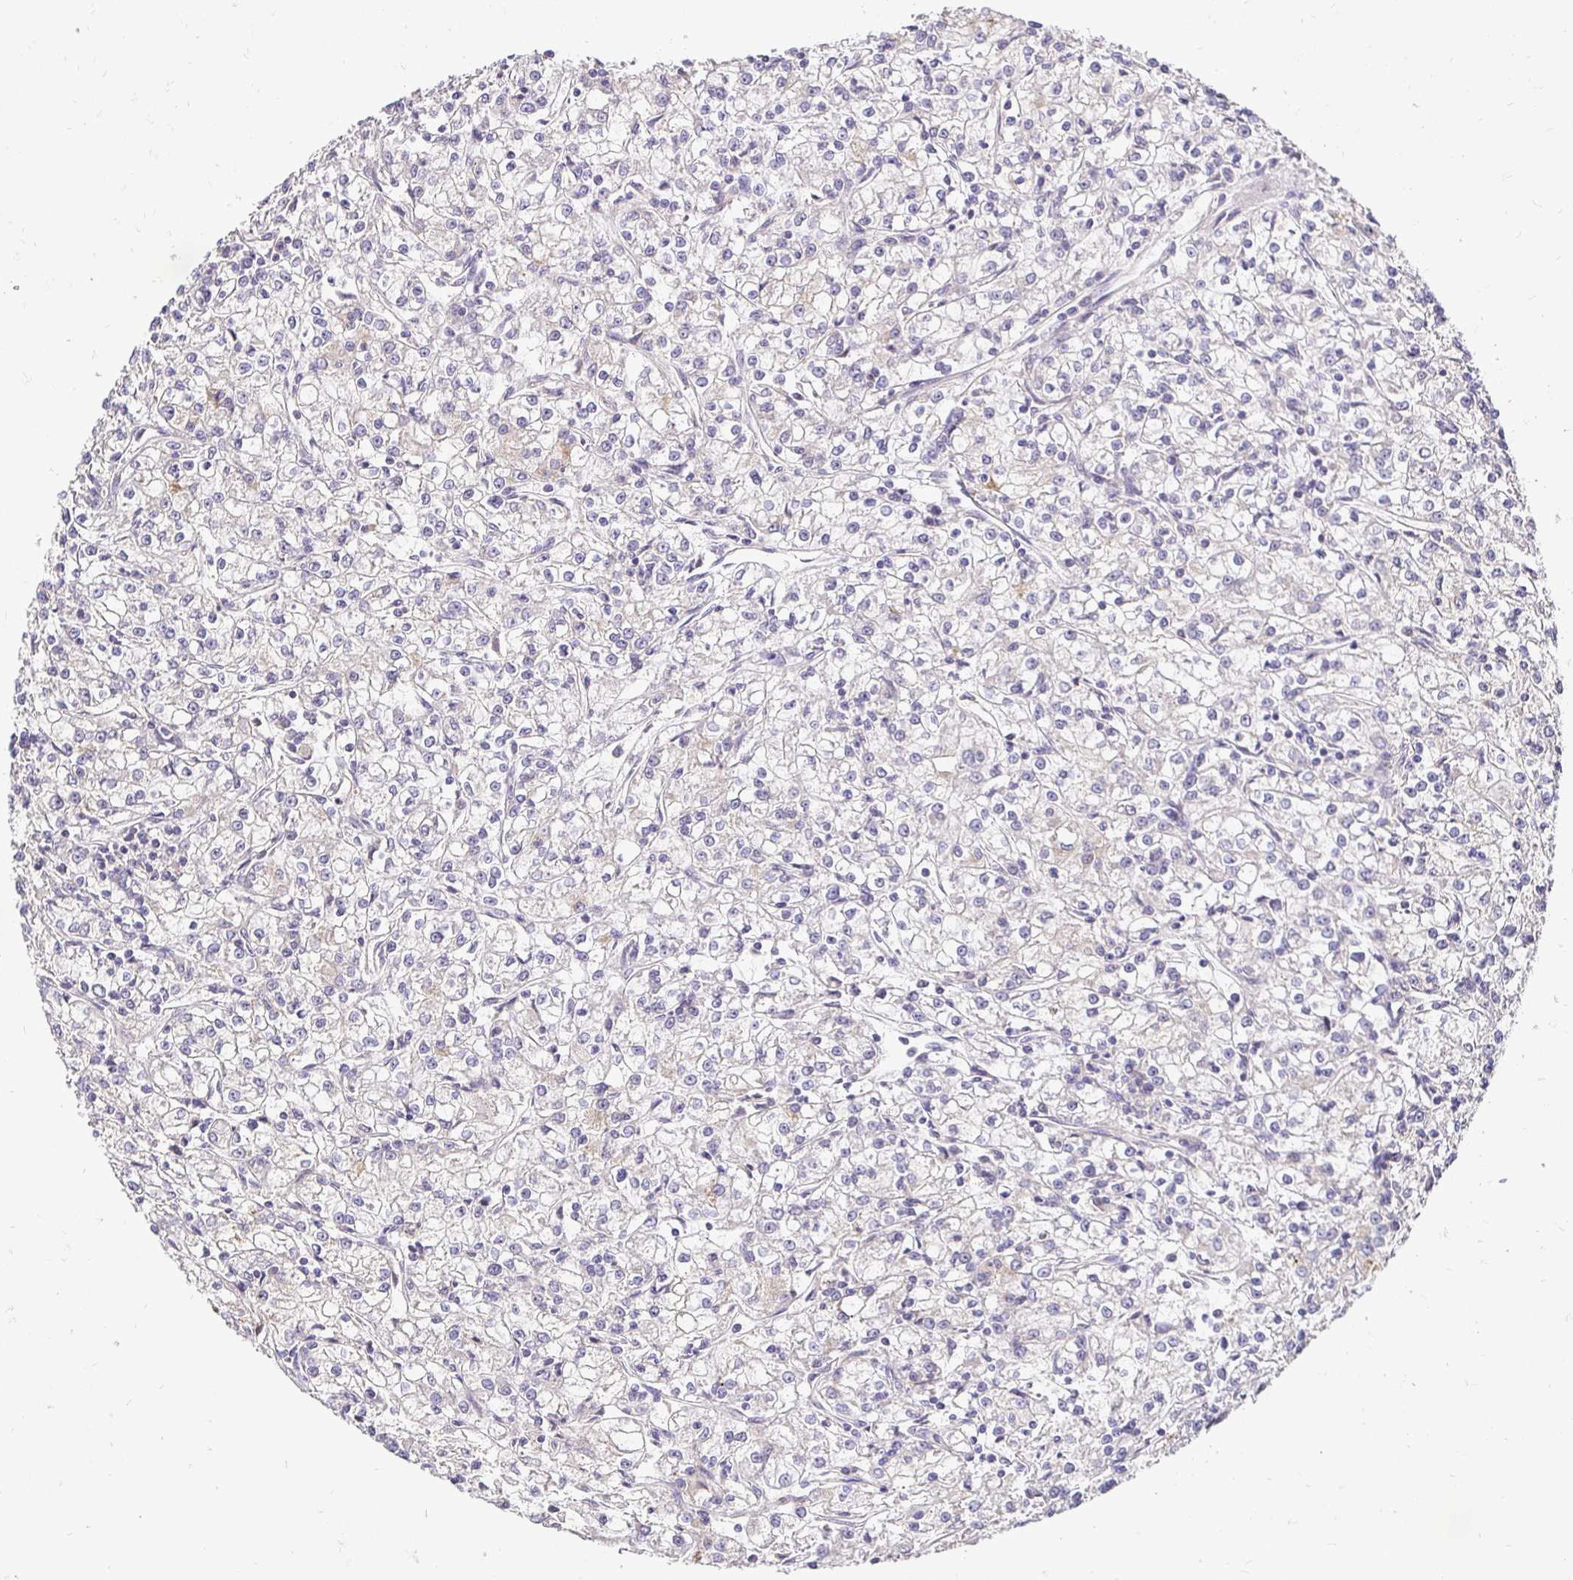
{"staining": {"intensity": "negative", "quantity": "none", "location": "none"}, "tissue": "renal cancer", "cell_type": "Tumor cells", "image_type": "cancer", "snomed": [{"axis": "morphology", "description": "Adenocarcinoma, NOS"}, {"axis": "topography", "description": "Kidney"}], "caption": "DAB (3,3'-diaminobenzidine) immunohistochemical staining of human renal cancer (adenocarcinoma) demonstrates no significant positivity in tumor cells.", "gene": "RHEBL1", "patient": {"sex": "female", "age": 59}}